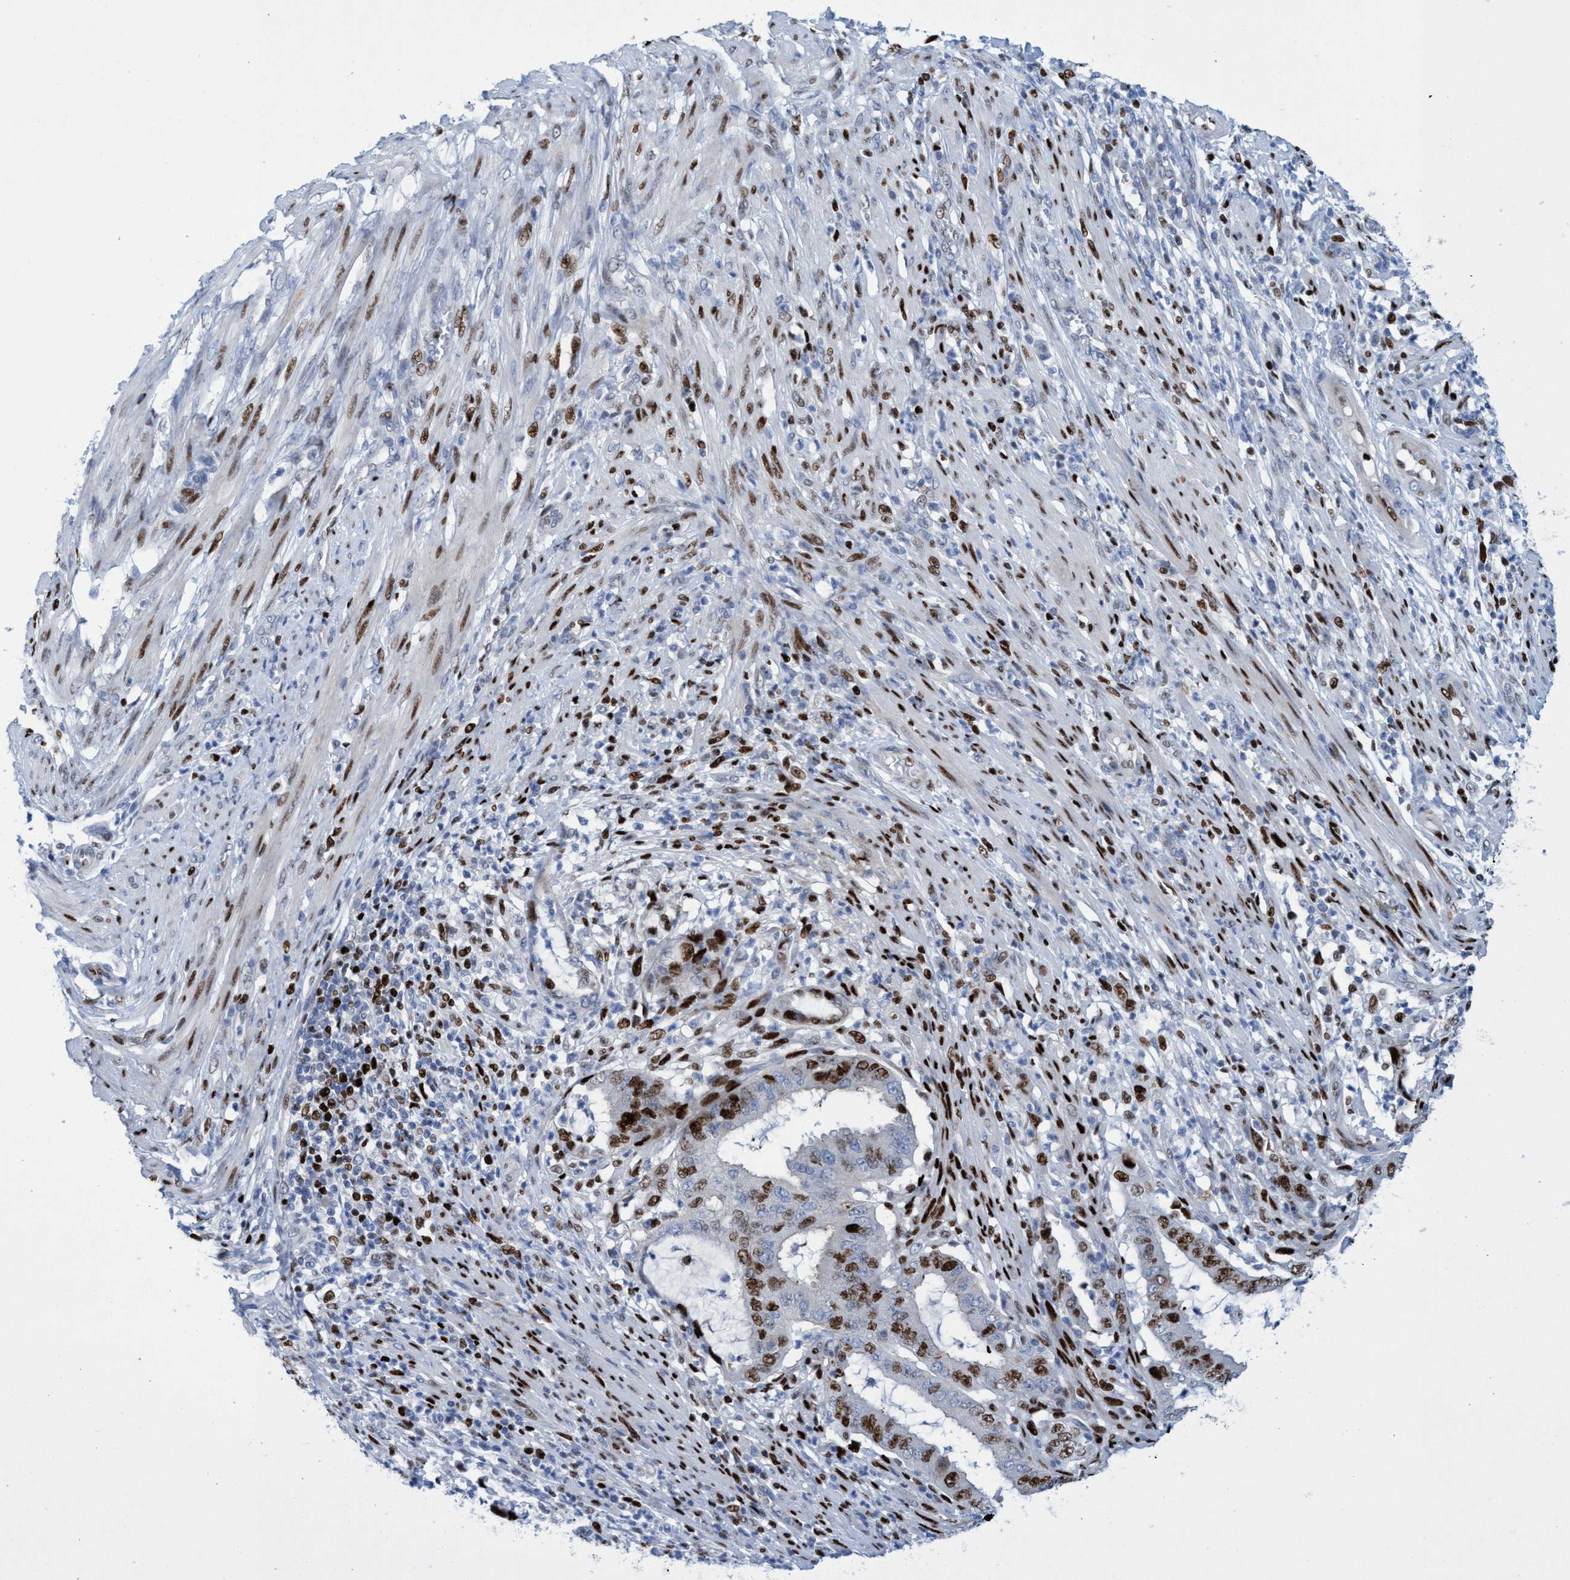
{"staining": {"intensity": "strong", "quantity": ">75%", "location": "nuclear"}, "tissue": "endometrial cancer", "cell_type": "Tumor cells", "image_type": "cancer", "snomed": [{"axis": "morphology", "description": "Adenocarcinoma, NOS"}, {"axis": "topography", "description": "Endometrium"}], "caption": "Immunohistochemical staining of adenocarcinoma (endometrial) displays high levels of strong nuclear protein staining in about >75% of tumor cells.", "gene": "R3HCC1", "patient": {"sex": "female", "age": 51}}